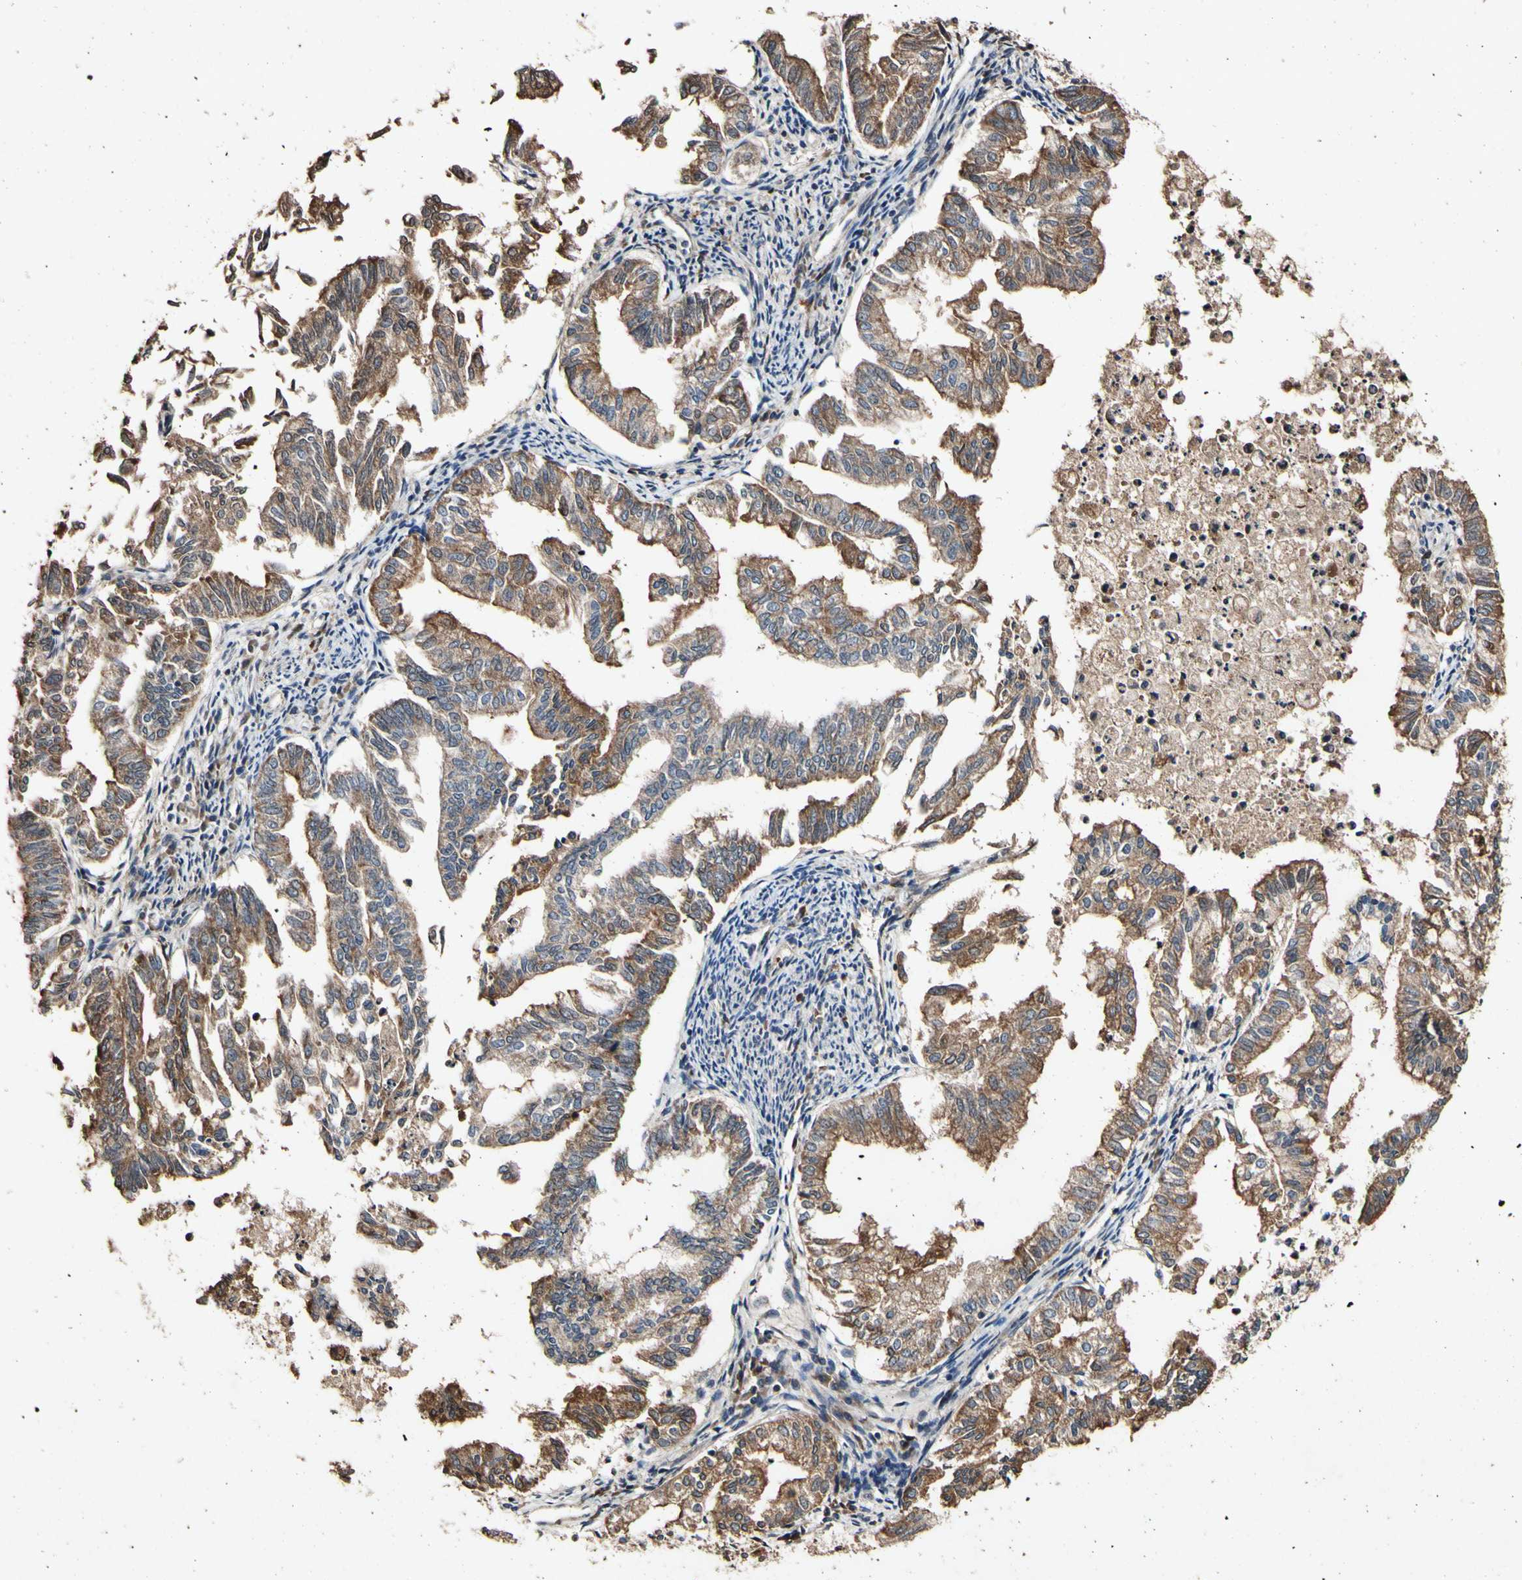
{"staining": {"intensity": "moderate", "quantity": ">75%", "location": "cytoplasmic/membranous"}, "tissue": "endometrial cancer", "cell_type": "Tumor cells", "image_type": "cancer", "snomed": [{"axis": "morphology", "description": "Necrosis, NOS"}, {"axis": "morphology", "description": "Adenocarcinoma, NOS"}, {"axis": "topography", "description": "Endometrium"}], "caption": "Tumor cells exhibit medium levels of moderate cytoplasmic/membranous positivity in about >75% of cells in endometrial adenocarcinoma.", "gene": "PLAT", "patient": {"sex": "female", "age": 79}}